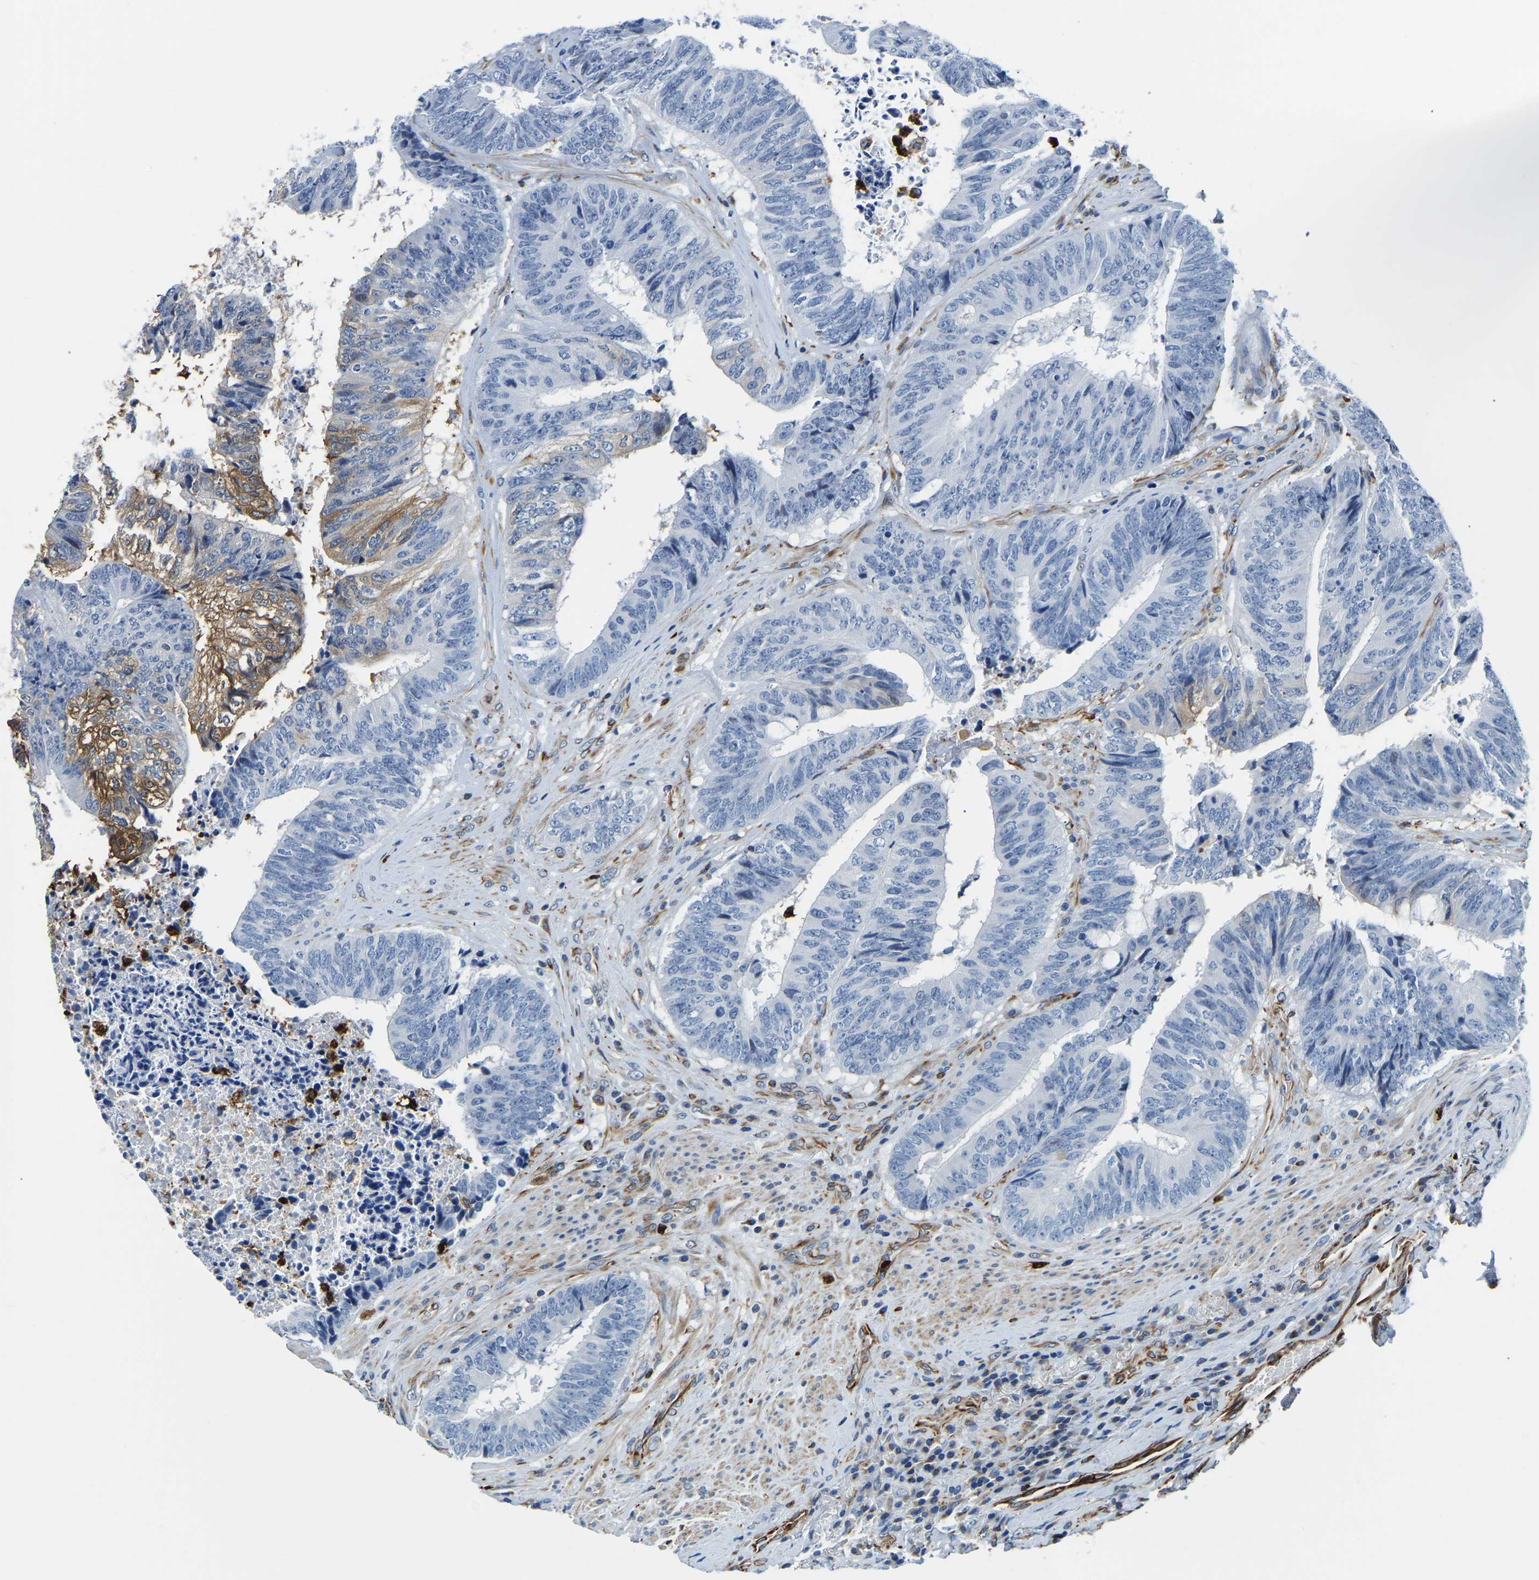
{"staining": {"intensity": "negative", "quantity": "none", "location": "none"}, "tissue": "colorectal cancer", "cell_type": "Tumor cells", "image_type": "cancer", "snomed": [{"axis": "morphology", "description": "Adenocarcinoma, NOS"}, {"axis": "topography", "description": "Rectum"}], "caption": "Colorectal adenocarcinoma was stained to show a protein in brown. There is no significant staining in tumor cells.", "gene": "MS4A3", "patient": {"sex": "male", "age": 72}}